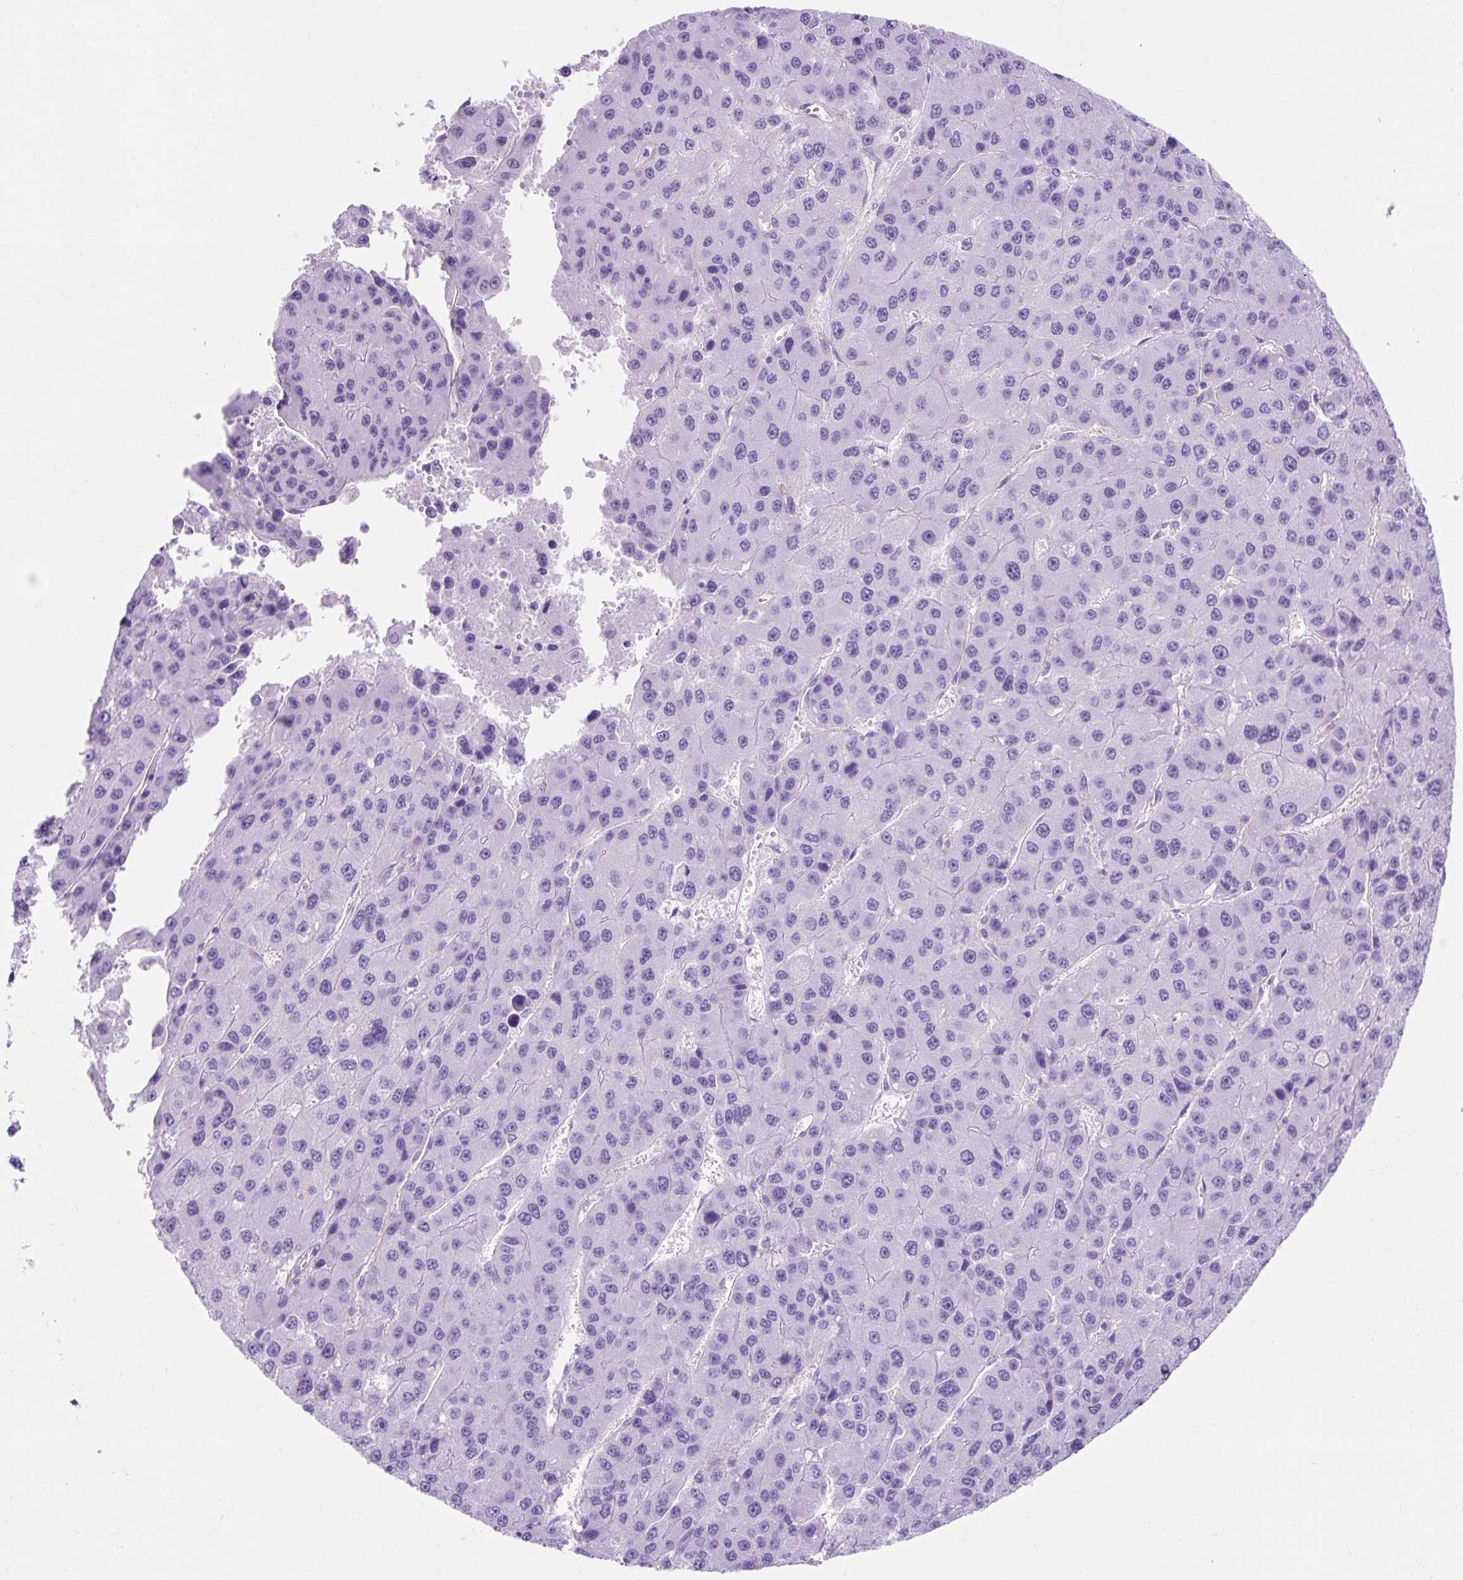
{"staining": {"intensity": "negative", "quantity": "none", "location": "none"}, "tissue": "liver cancer", "cell_type": "Tumor cells", "image_type": "cancer", "snomed": [{"axis": "morphology", "description": "Carcinoma, Hepatocellular, NOS"}, {"axis": "topography", "description": "Liver"}], "caption": "This is an IHC image of hepatocellular carcinoma (liver). There is no staining in tumor cells.", "gene": "KRT12", "patient": {"sex": "female", "age": 73}}